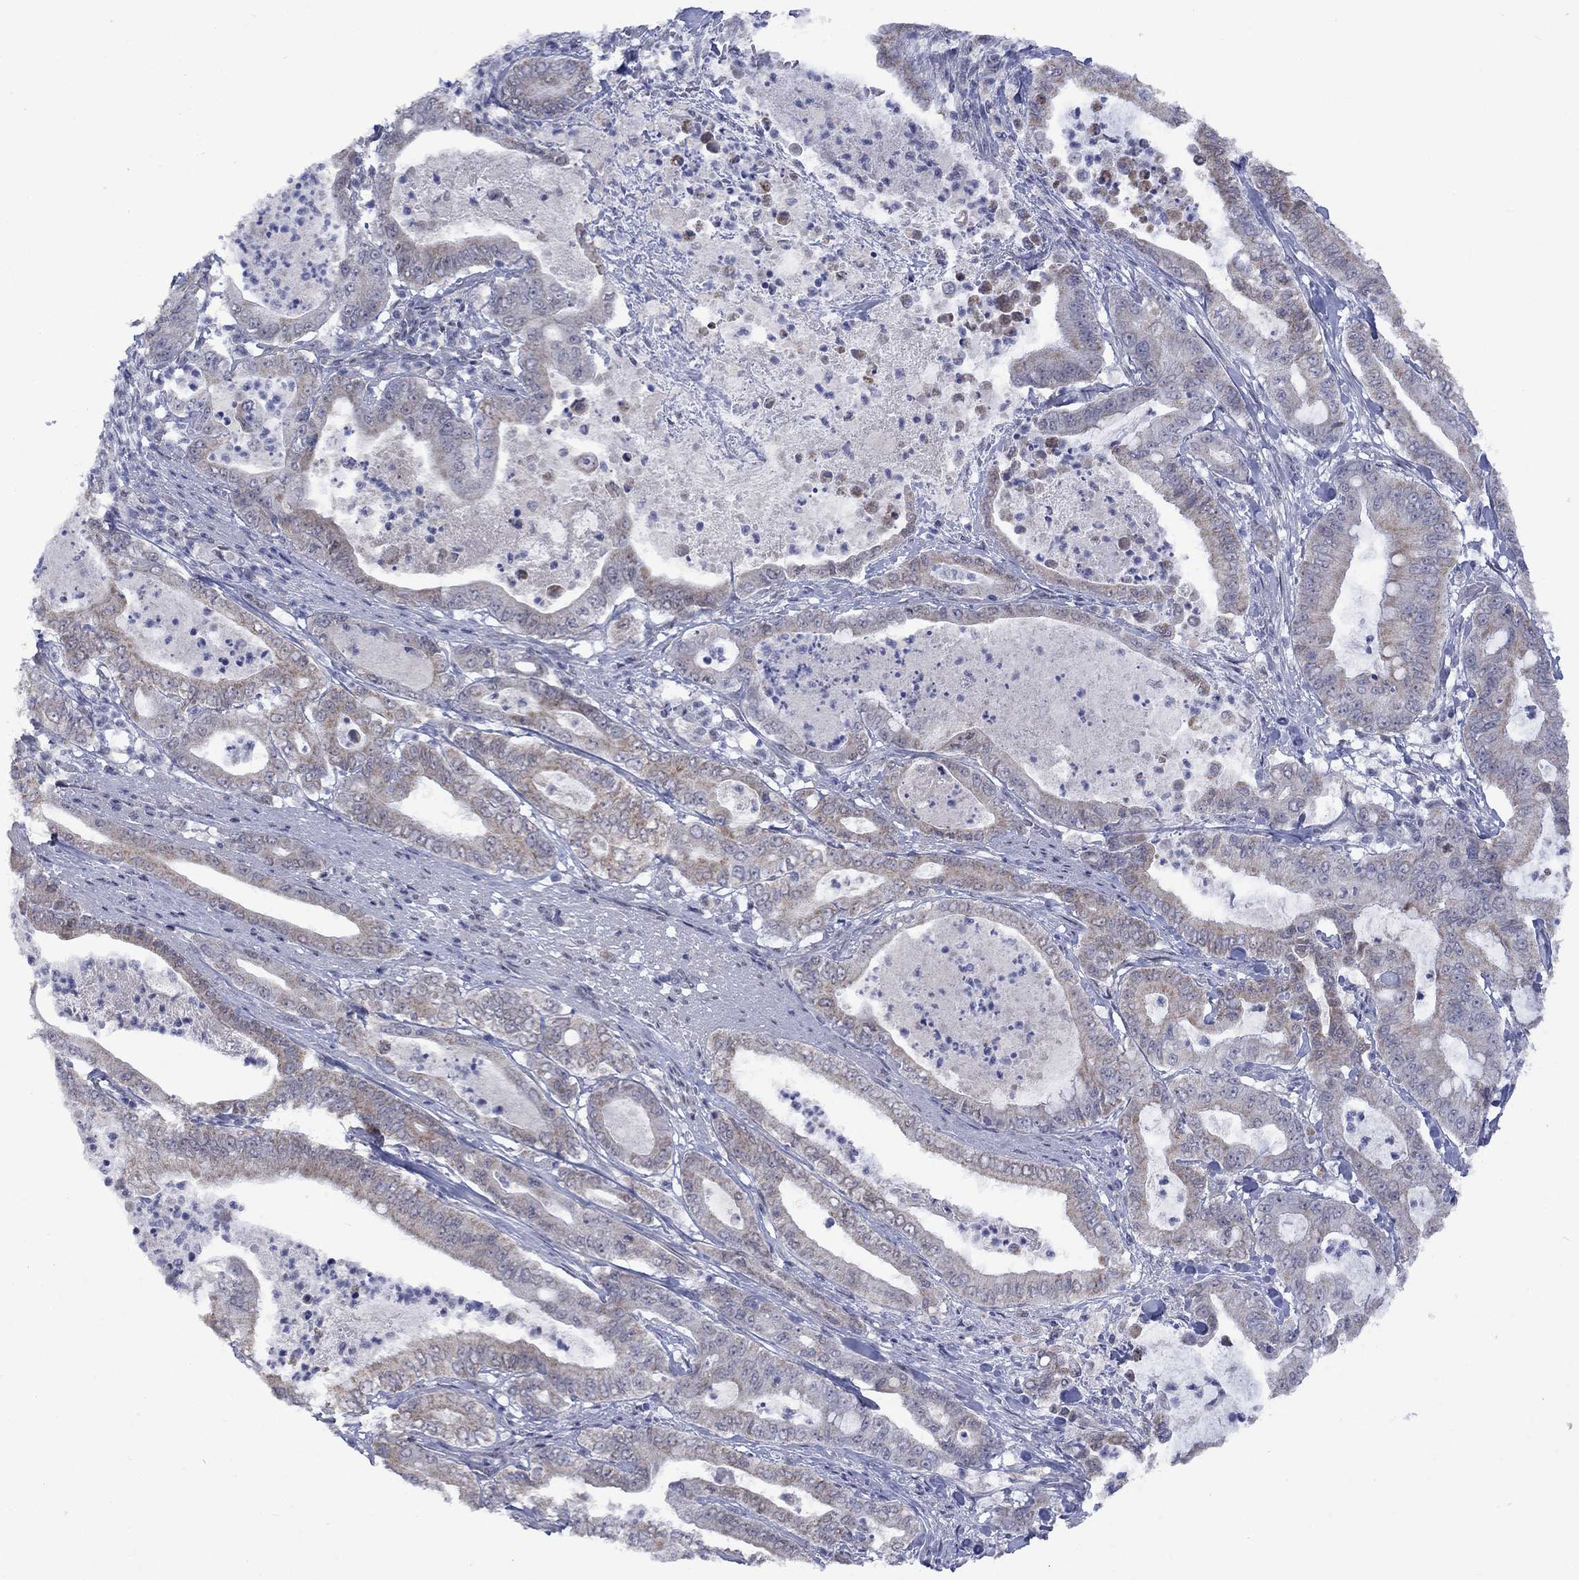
{"staining": {"intensity": "weak", "quantity": "25%-75%", "location": "cytoplasmic/membranous"}, "tissue": "pancreatic cancer", "cell_type": "Tumor cells", "image_type": "cancer", "snomed": [{"axis": "morphology", "description": "Adenocarcinoma, NOS"}, {"axis": "topography", "description": "Pancreas"}], "caption": "Tumor cells display low levels of weak cytoplasmic/membranous positivity in approximately 25%-75% of cells in pancreatic cancer.", "gene": "KCNJ16", "patient": {"sex": "male", "age": 71}}